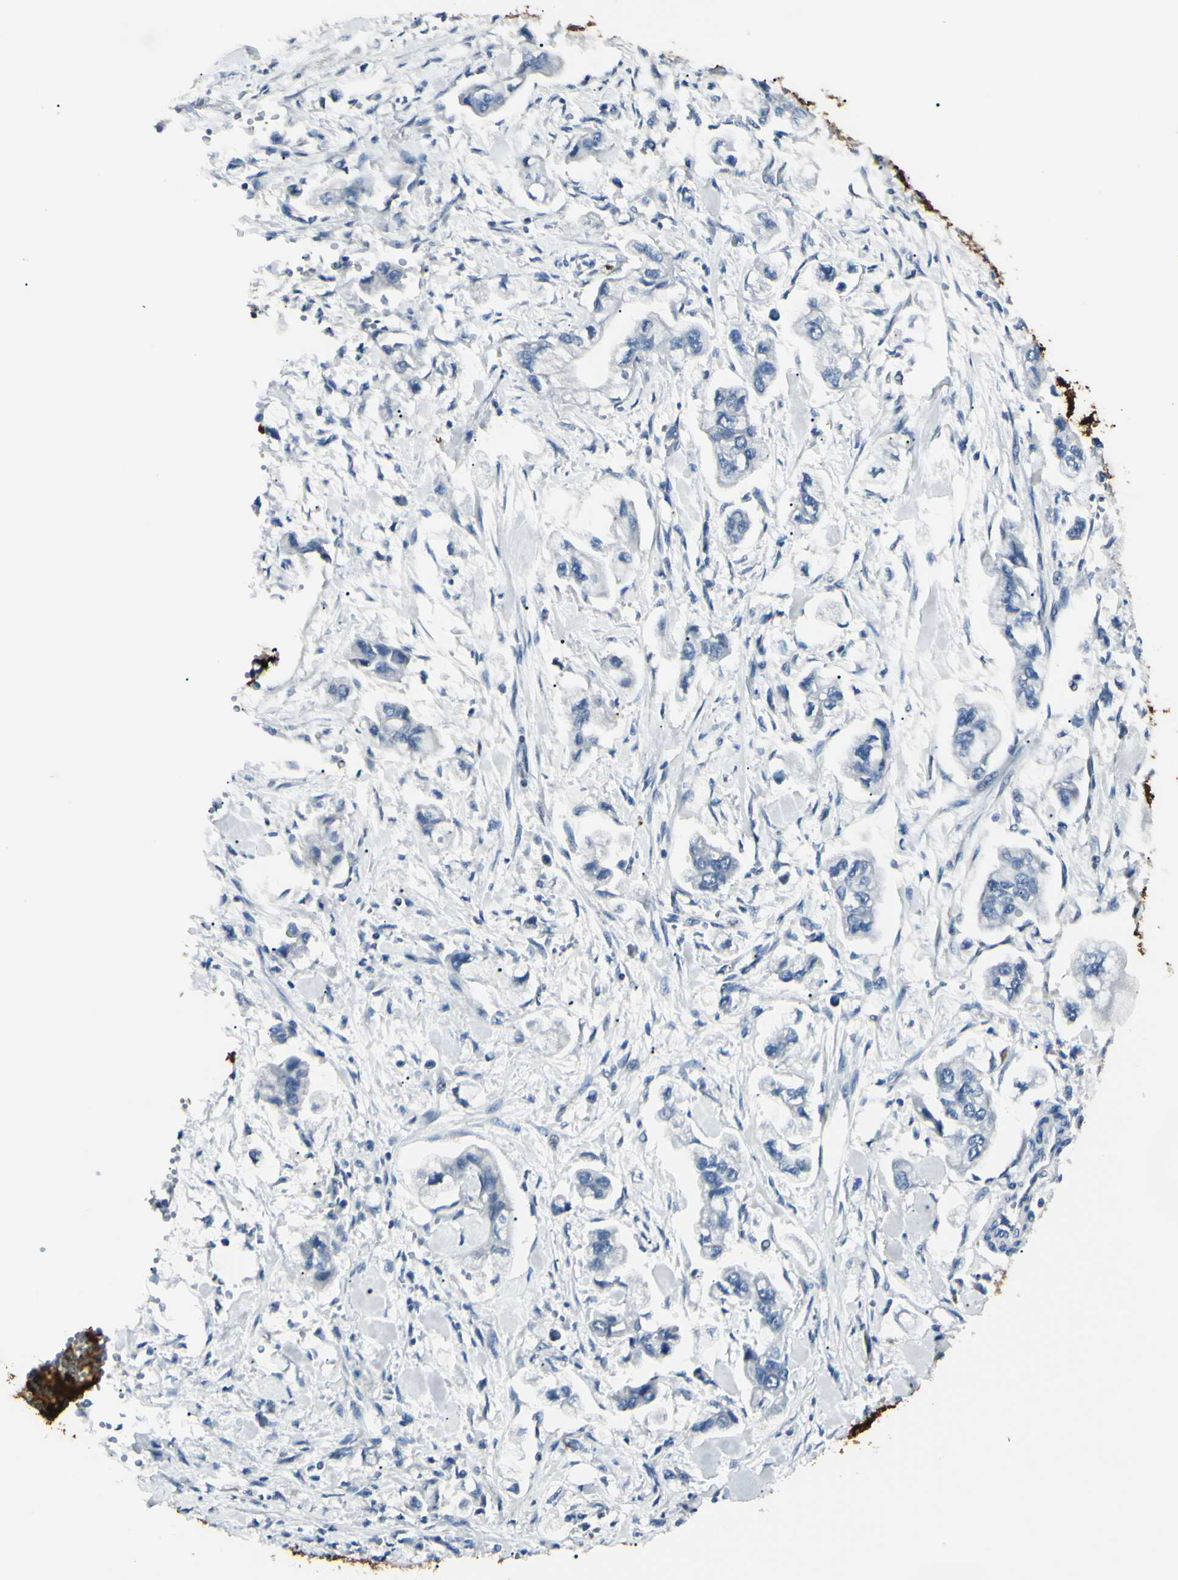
{"staining": {"intensity": "negative", "quantity": "none", "location": "none"}, "tissue": "stomach cancer", "cell_type": "Tumor cells", "image_type": "cancer", "snomed": [{"axis": "morphology", "description": "Adenocarcinoma, NOS"}, {"axis": "topography", "description": "Stomach"}], "caption": "DAB immunohistochemical staining of stomach adenocarcinoma demonstrates no significant staining in tumor cells.", "gene": "CA2", "patient": {"sex": "male", "age": 62}}